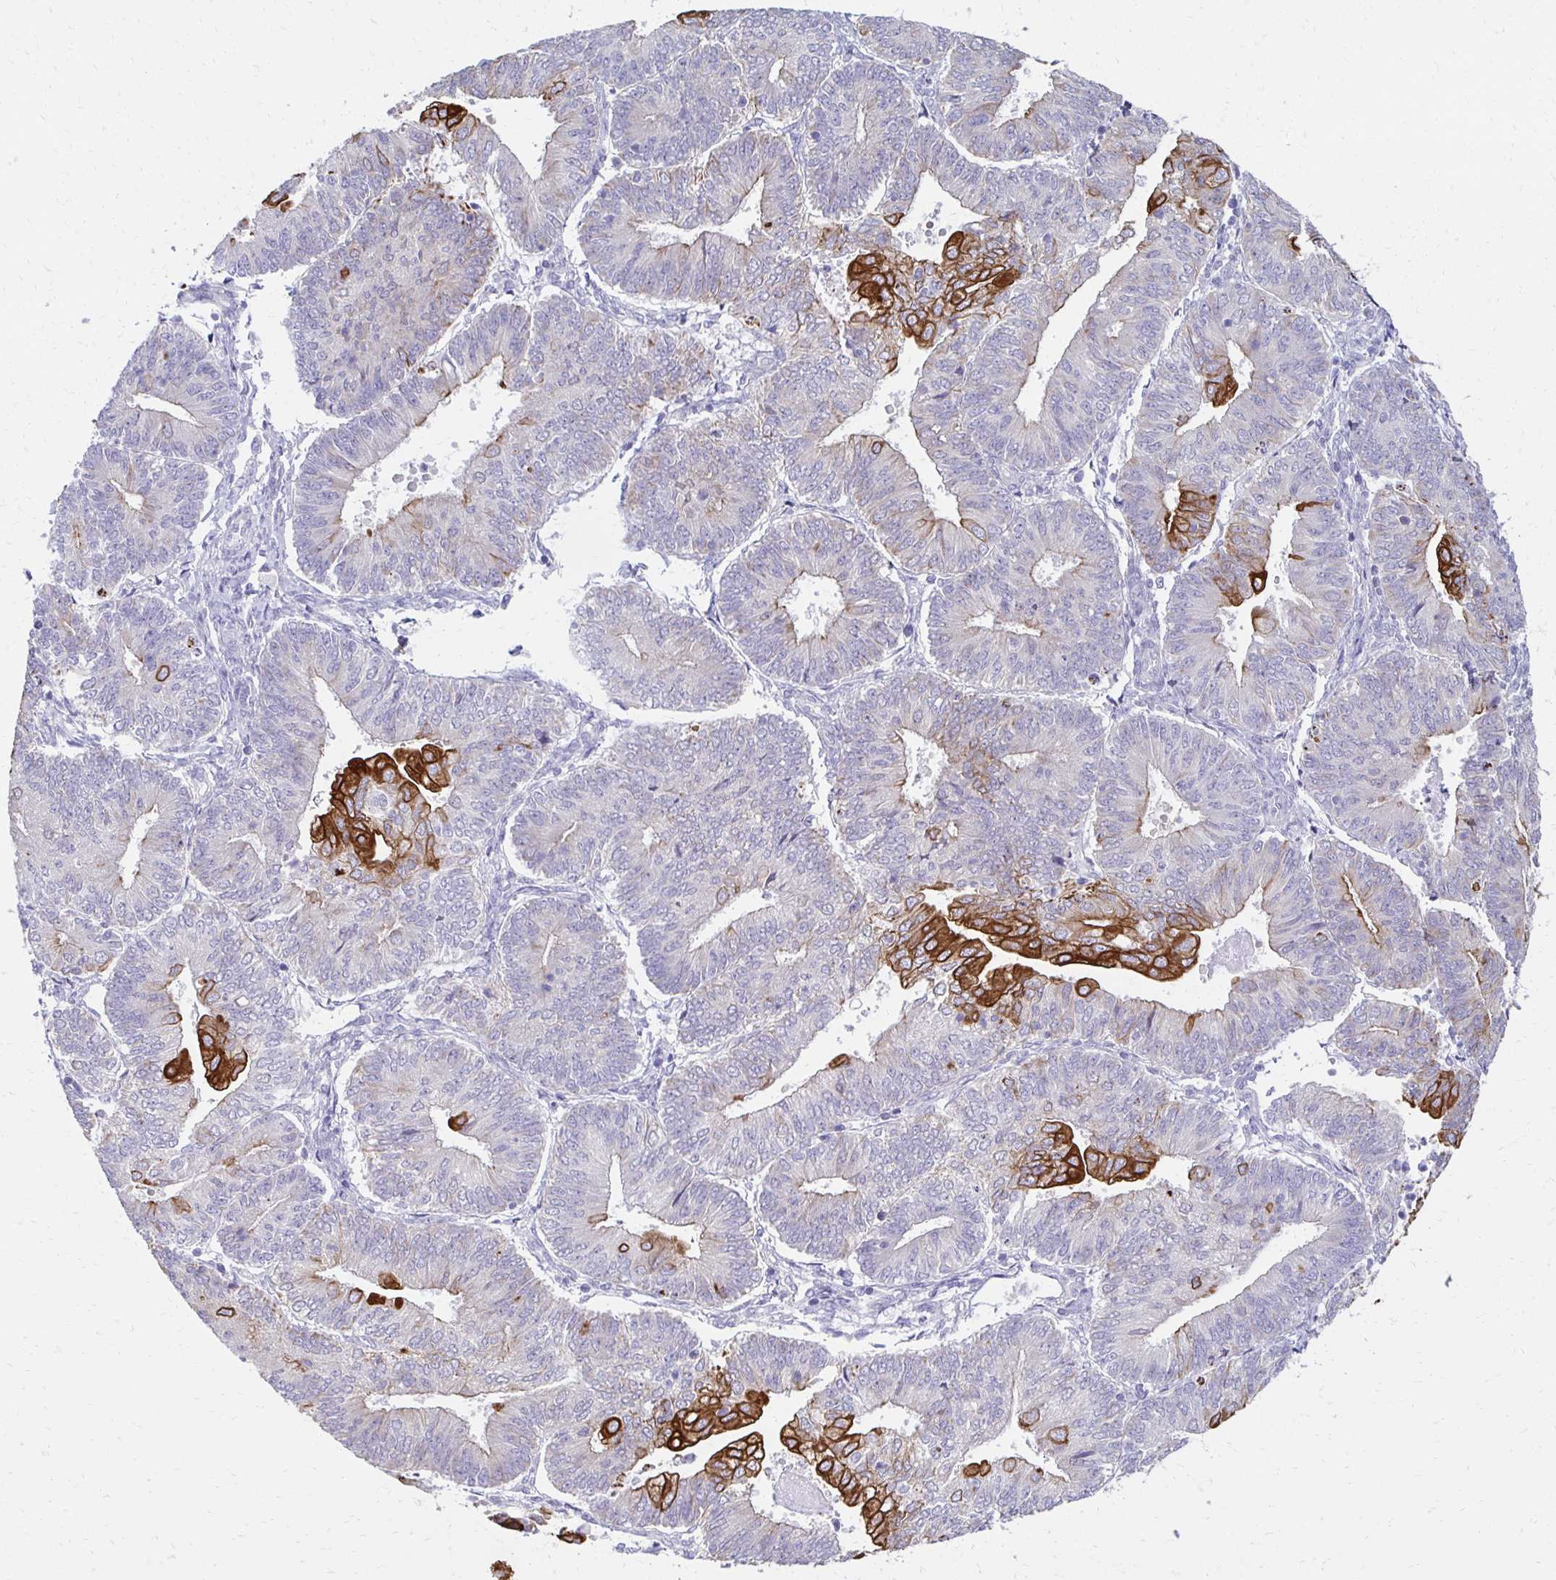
{"staining": {"intensity": "strong", "quantity": "<25%", "location": "cytoplasmic/membranous"}, "tissue": "endometrial cancer", "cell_type": "Tumor cells", "image_type": "cancer", "snomed": [{"axis": "morphology", "description": "Adenocarcinoma, NOS"}, {"axis": "topography", "description": "Endometrium"}], "caption": "A brown stain highlights strong cytoplasmic/membranous staining of a protein in adenocarcinoma (endometrial) tumor cells.", "gene": "C1QTNF2", "patient": {"sex": "female", "age": 65}}